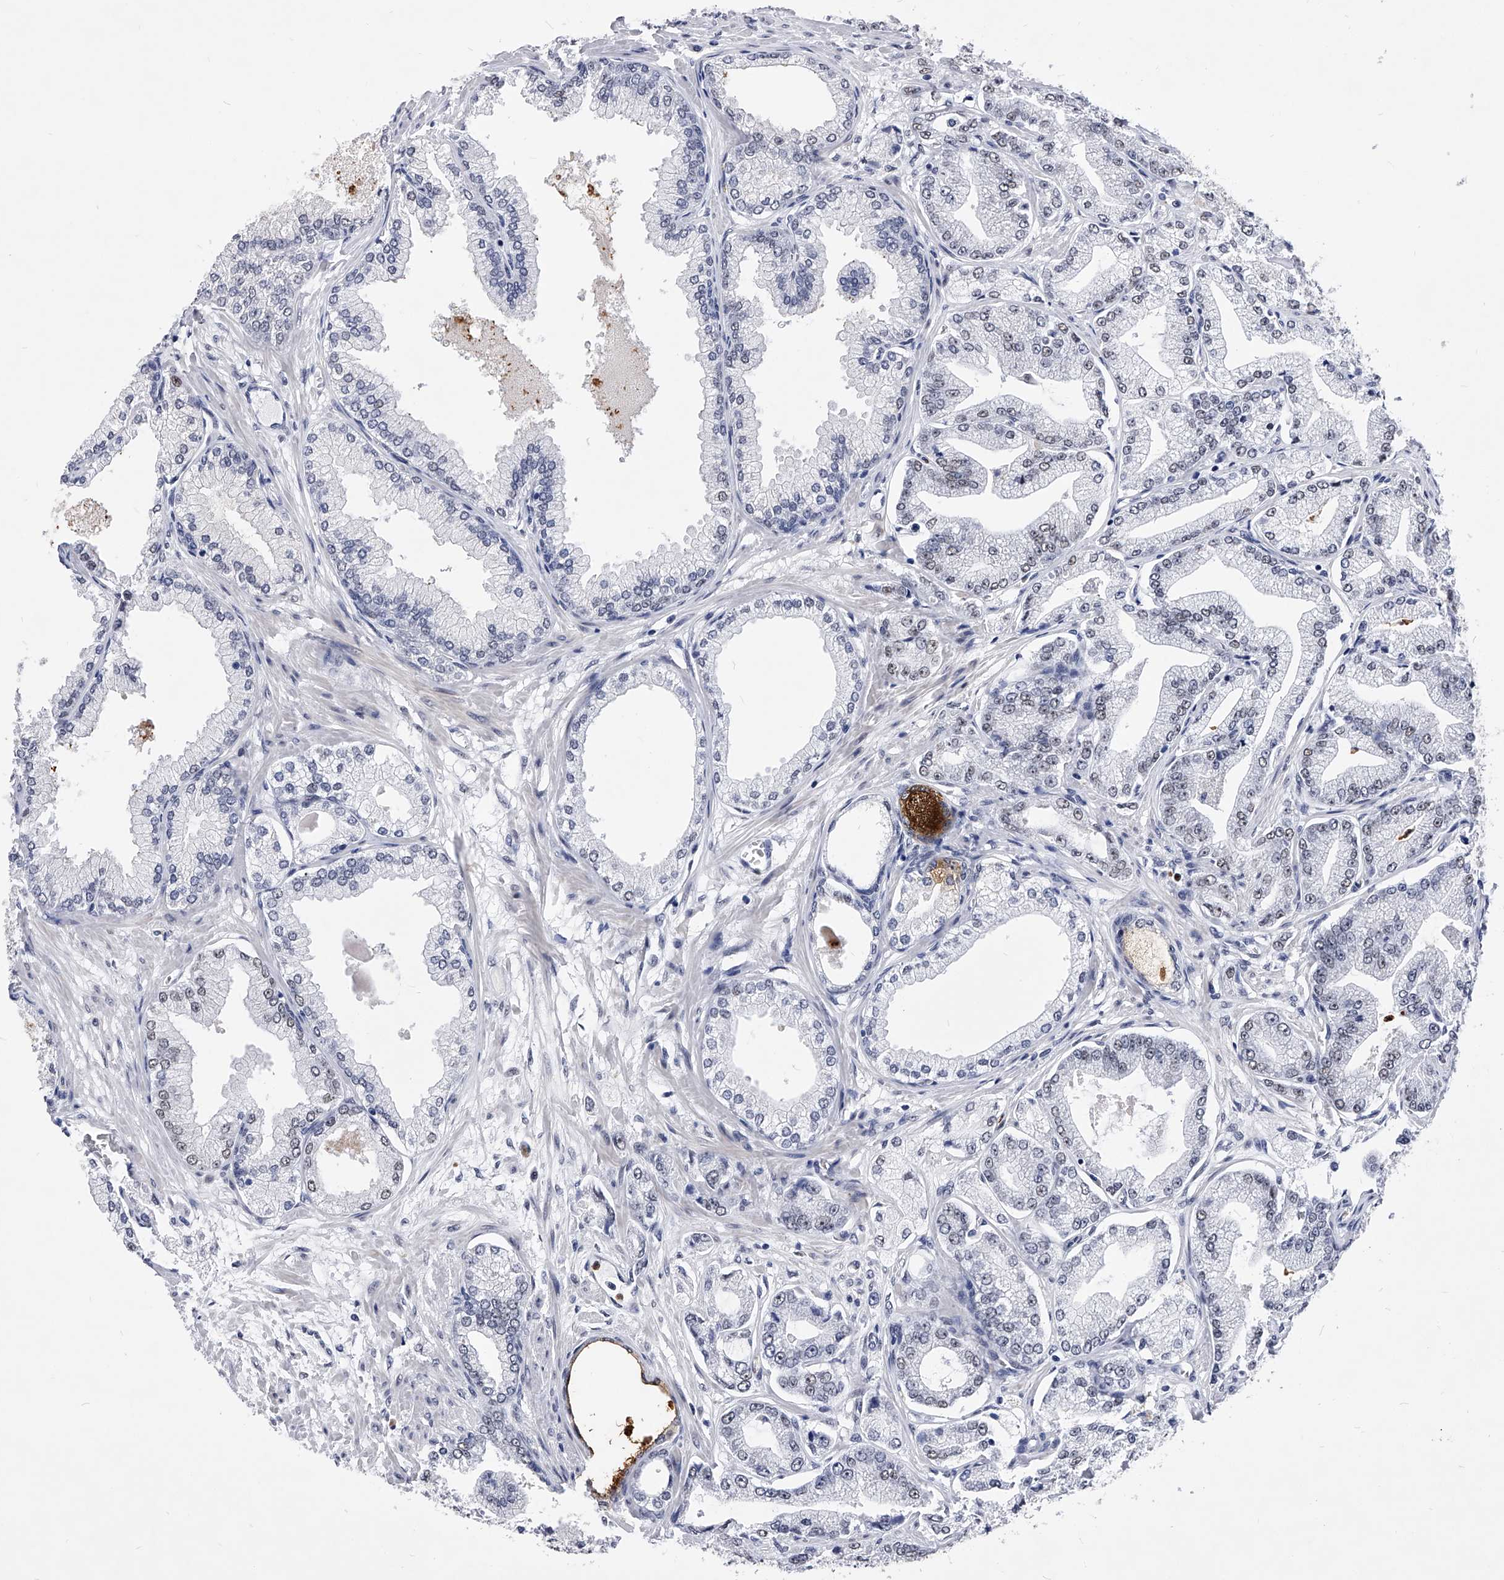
{"staining": {"intensity": "weak", "quantity": "25%-75%", "location": "nuclear"}, "tissue": "prostate cancer", "cell_type": "Tumor cells", "image_type": "cancer", "snomed": [{"axis": "morphology", "description": "Adenocarcinoma, Low grade"}, {"axis": "topography", "description": "Prostate"}], "caption": "A low amount of weak nuclear staining is appreciated in about 25%-75% of tumor cells in prostate cancer (low-grade adenocarcinoma) tissue.", "gene": "TESK2", "patient": {"sex": "male", "age": 63}}